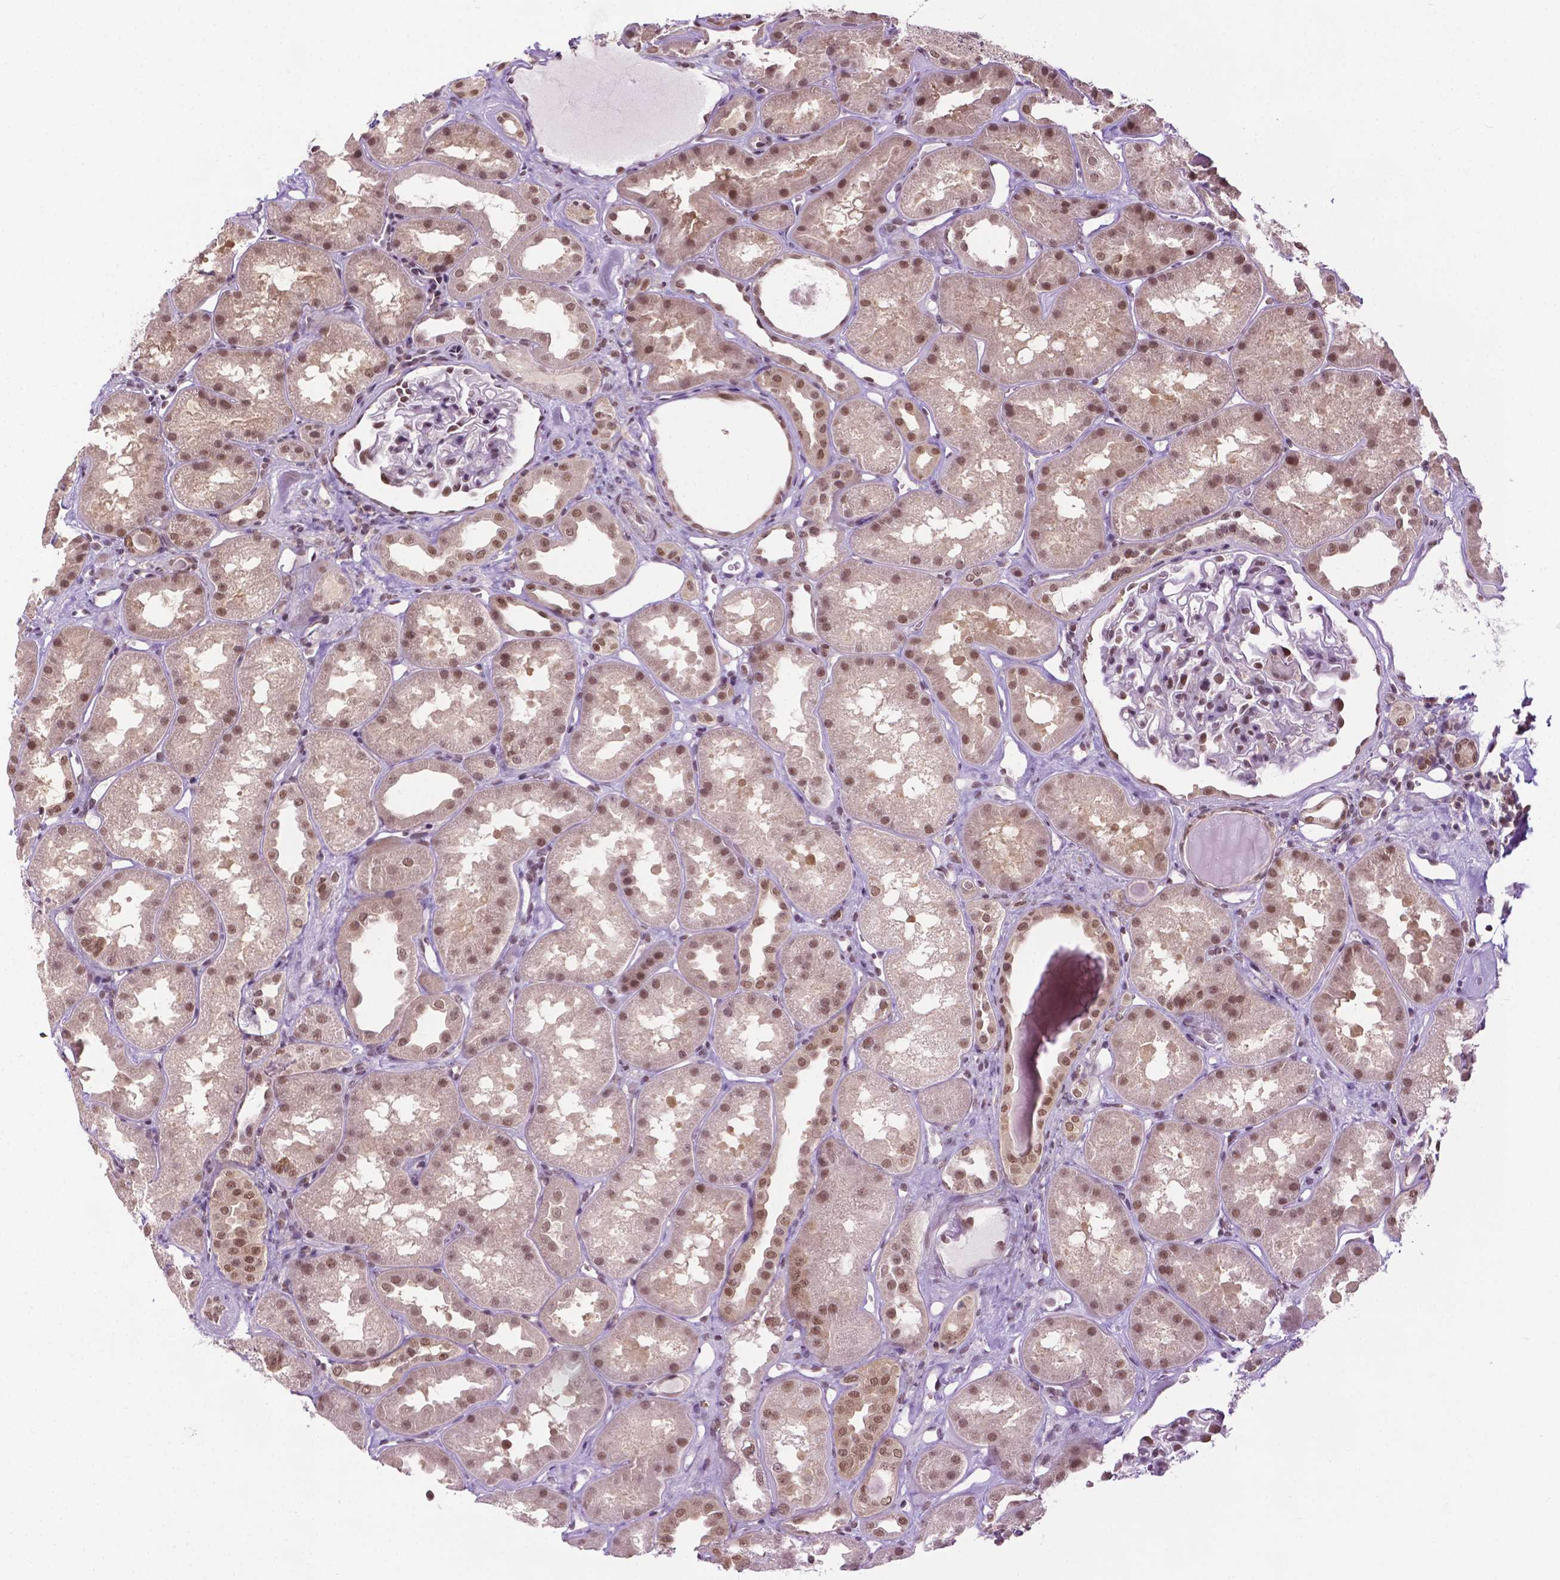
{"staining": {"intensity": "moderate", "quantity": "25%-75%", "location": "nuclear"}, "tissue": "kidney", "cell_type": "Cells in glomeruli", "image_type": "normal", "snomed": [{"axis": "morphology", "description": "Normal tissue, NOS"}, {"axis": "topography", "description": "Kidney"}], "caption": "IHC photomicrograph of normal kidney: kidney stained using immunohistochemistry (IHC) shows medium levels of moderate protein expression localized specifically in the nuclear of cells in glomeruli, appearing as a nuclear brown color.", "gene": "UBQLN4", "patient": {"sex": "male", "age": 61}}